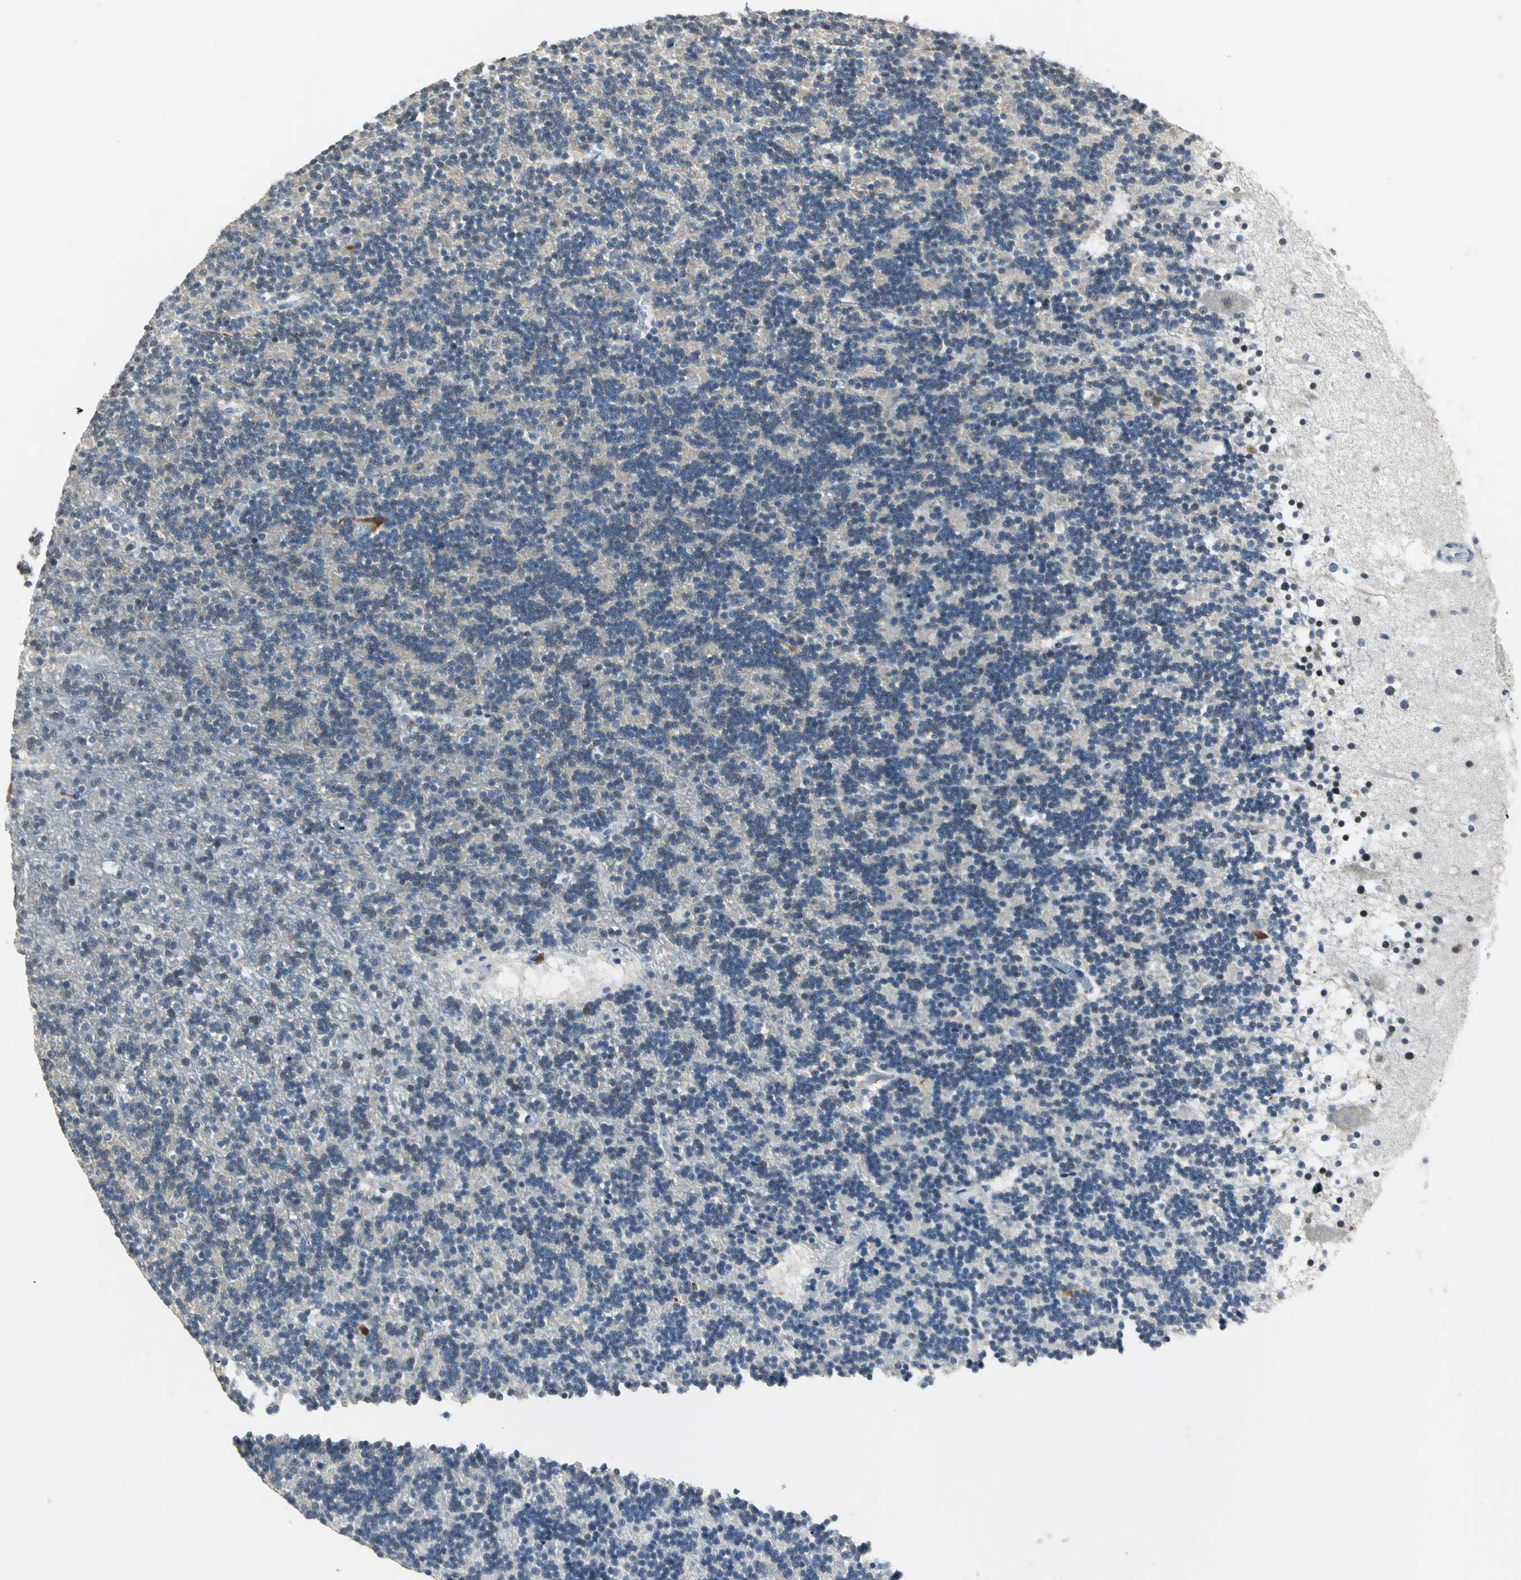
{"staining": {"intensity": "moderate", "quantity": "<25%", "location": "cytoplasmic/membranous"}, "tissue": "cerebellum", "cell_type": "Cells in granular layer", "image_type": "normal", "snomed": [{"axis": "morphology", "description": "Normal tissue, NOS"}, {"axis": "topography", "description": "Cerebellum"}], "caption": "DAB immunohistochemical staining of normal cerebellum reveals moderate cytoplasmic/membranous protein staining in approximately <25% of cells in granular layer.", "gene": "JADE3", "patient": {"sex": "male", "age": 45}}